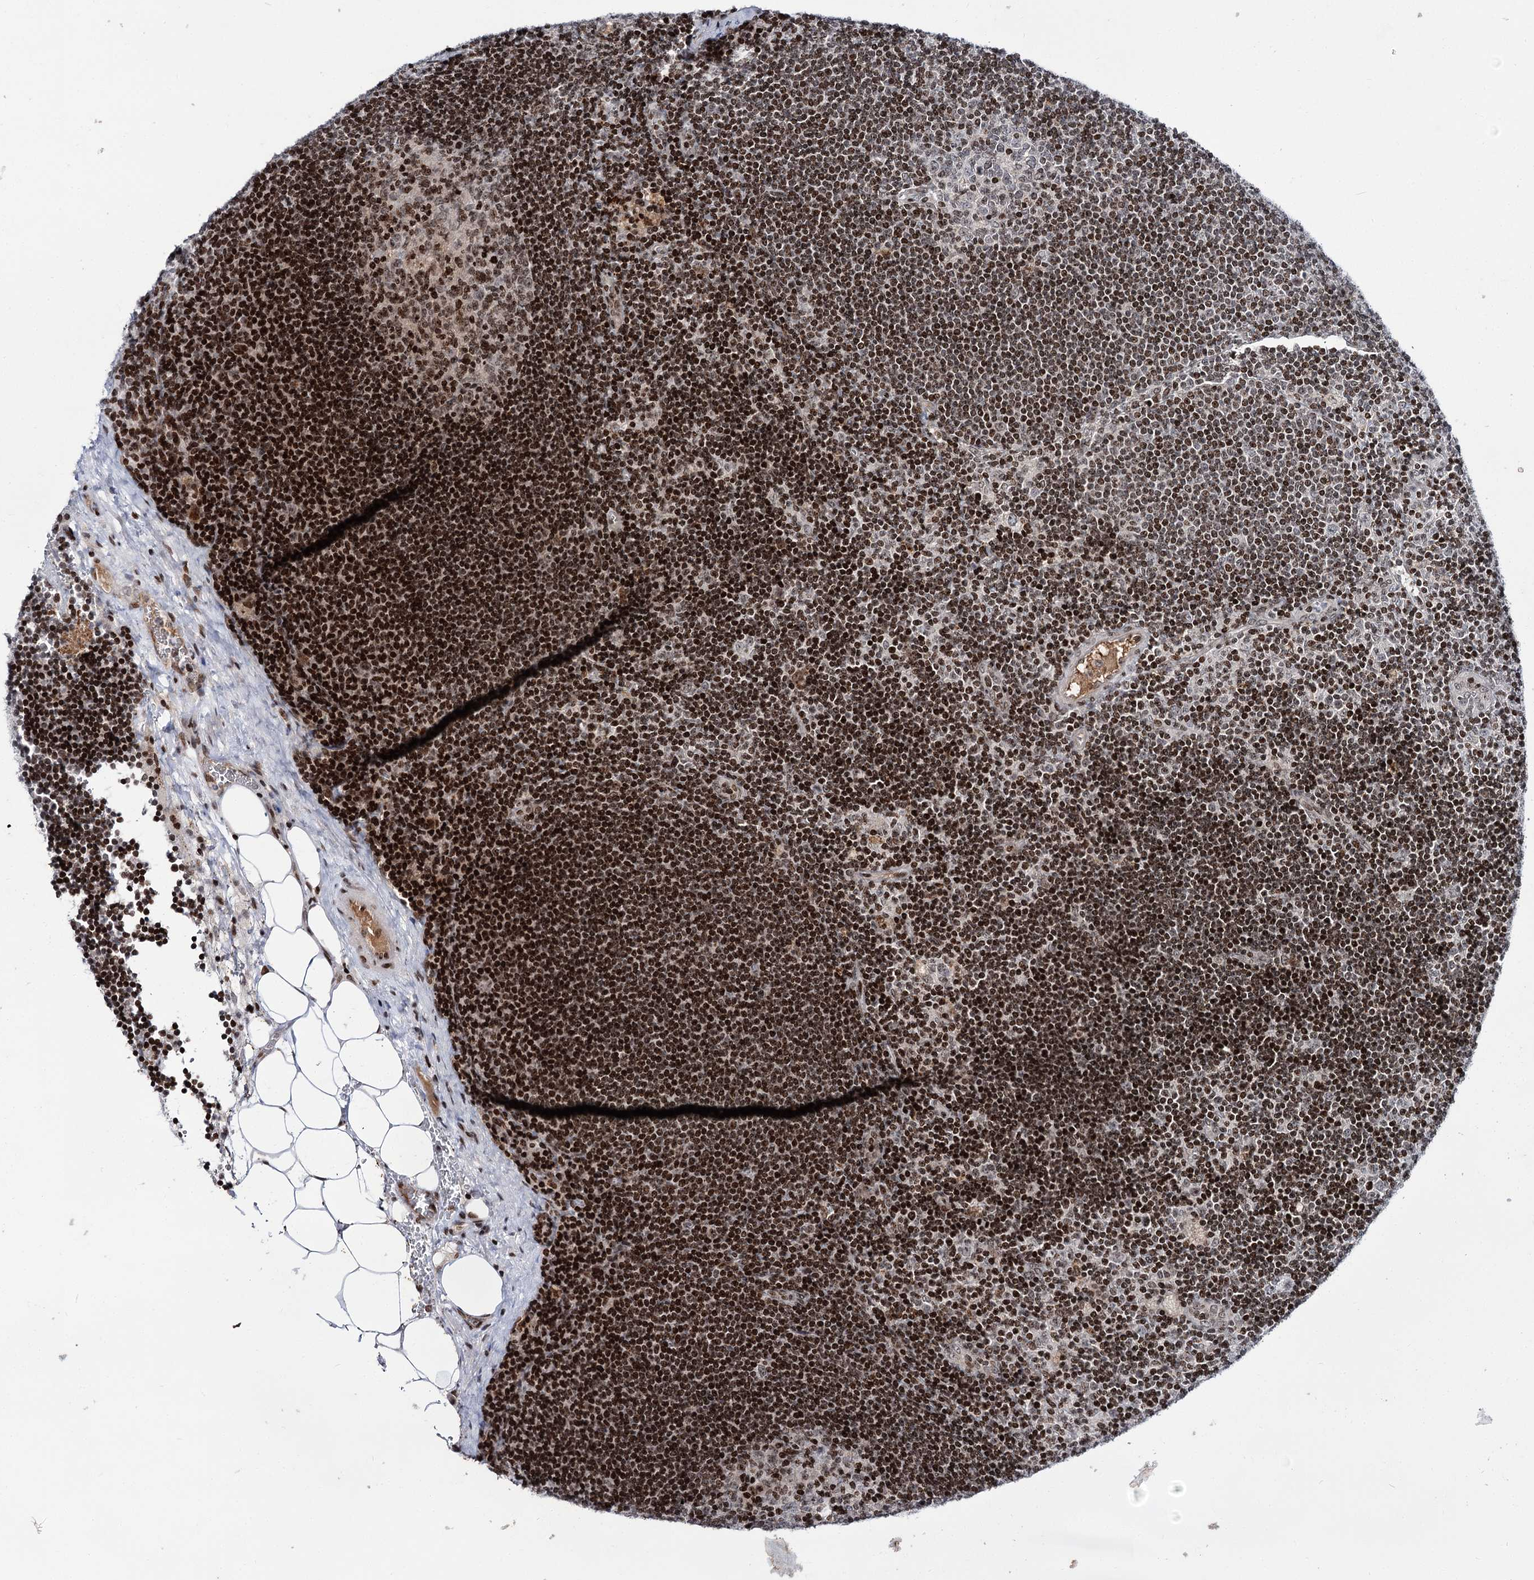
{"staining": {"intensity": "strong", "quantity": "25%-75%", "location": "nuclear"}, "tissue": "lymph node", "cell_type": "Germinal center cells", "image_type": "normal", "snomed": [{"axis": "morphology", "description": "Normal tissue, NOS"}, {"axis": "topography", "description": "Lymph node"}], "caption": "Protein staining shows strong nuclear staining in approximately 25%-75% of germinal center cells in unremarkable lymph node. Nuclei are stained in blue.", "gene": "ITFG2", "patient": {"sex": "male", "age": 24}}